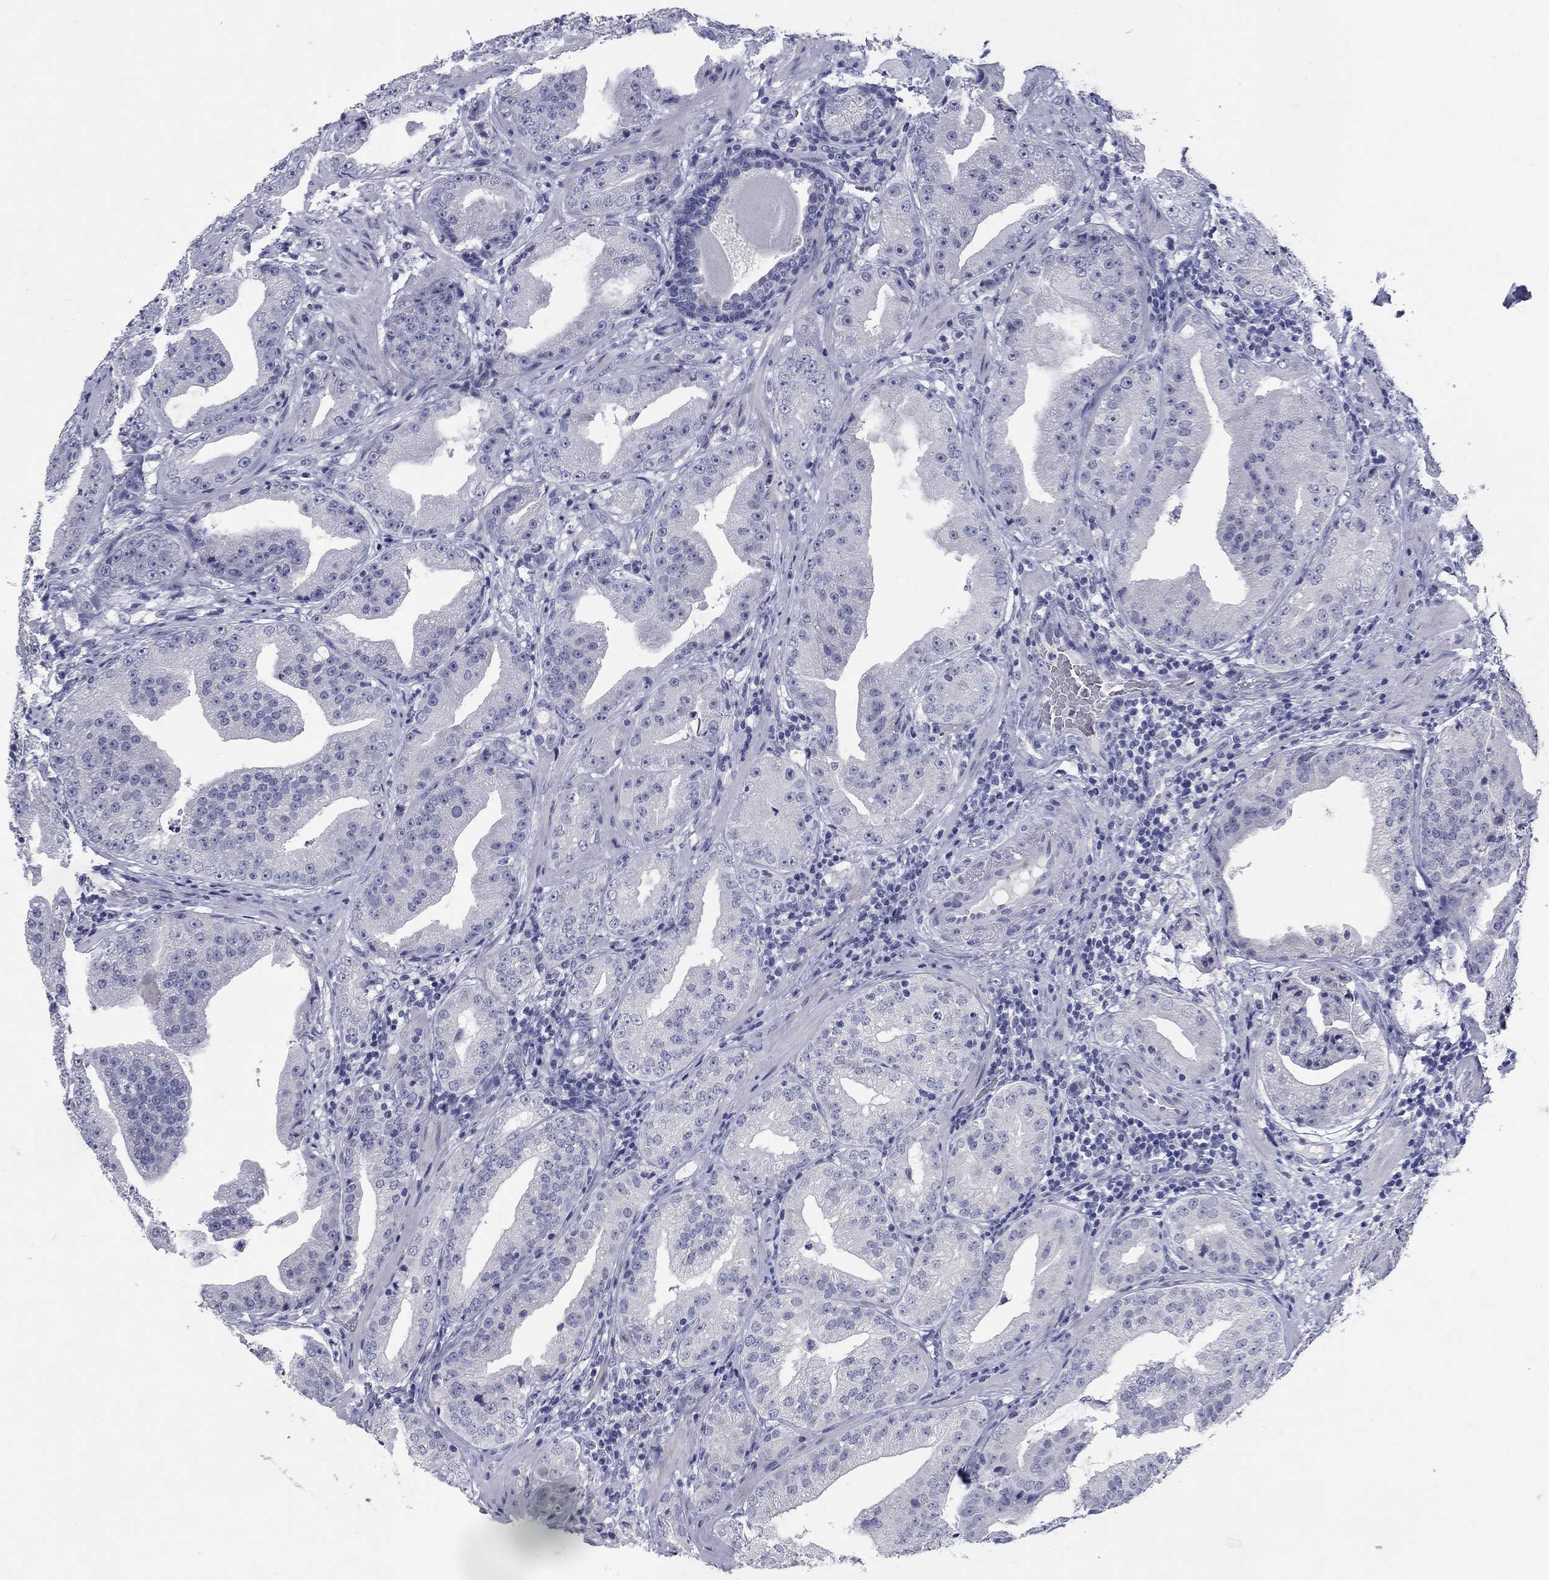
{"staining": {"intensity": "negative", "quantity": "none", "location": "none"}, "tissue": "prostate cancer", "cell_type": "Tumor cells", "image_type": "cancer", "snomed": [{"axis": "morphology", "description": "Adenocarcinoma, Low grade"}, {"axis": "topography", "description": "Prostate"}], "caption": "A high-resolution histopathology image shows IHC staining of prostate low-grade adenocarcinoma, which shows no significant staining in tumor cells. (DAB (3,3'-diaminobenzidine) IHC with hematoxylin counter stain).", "gene": "ELAVL4", "patient": {"sex": "male", "age": 62}}